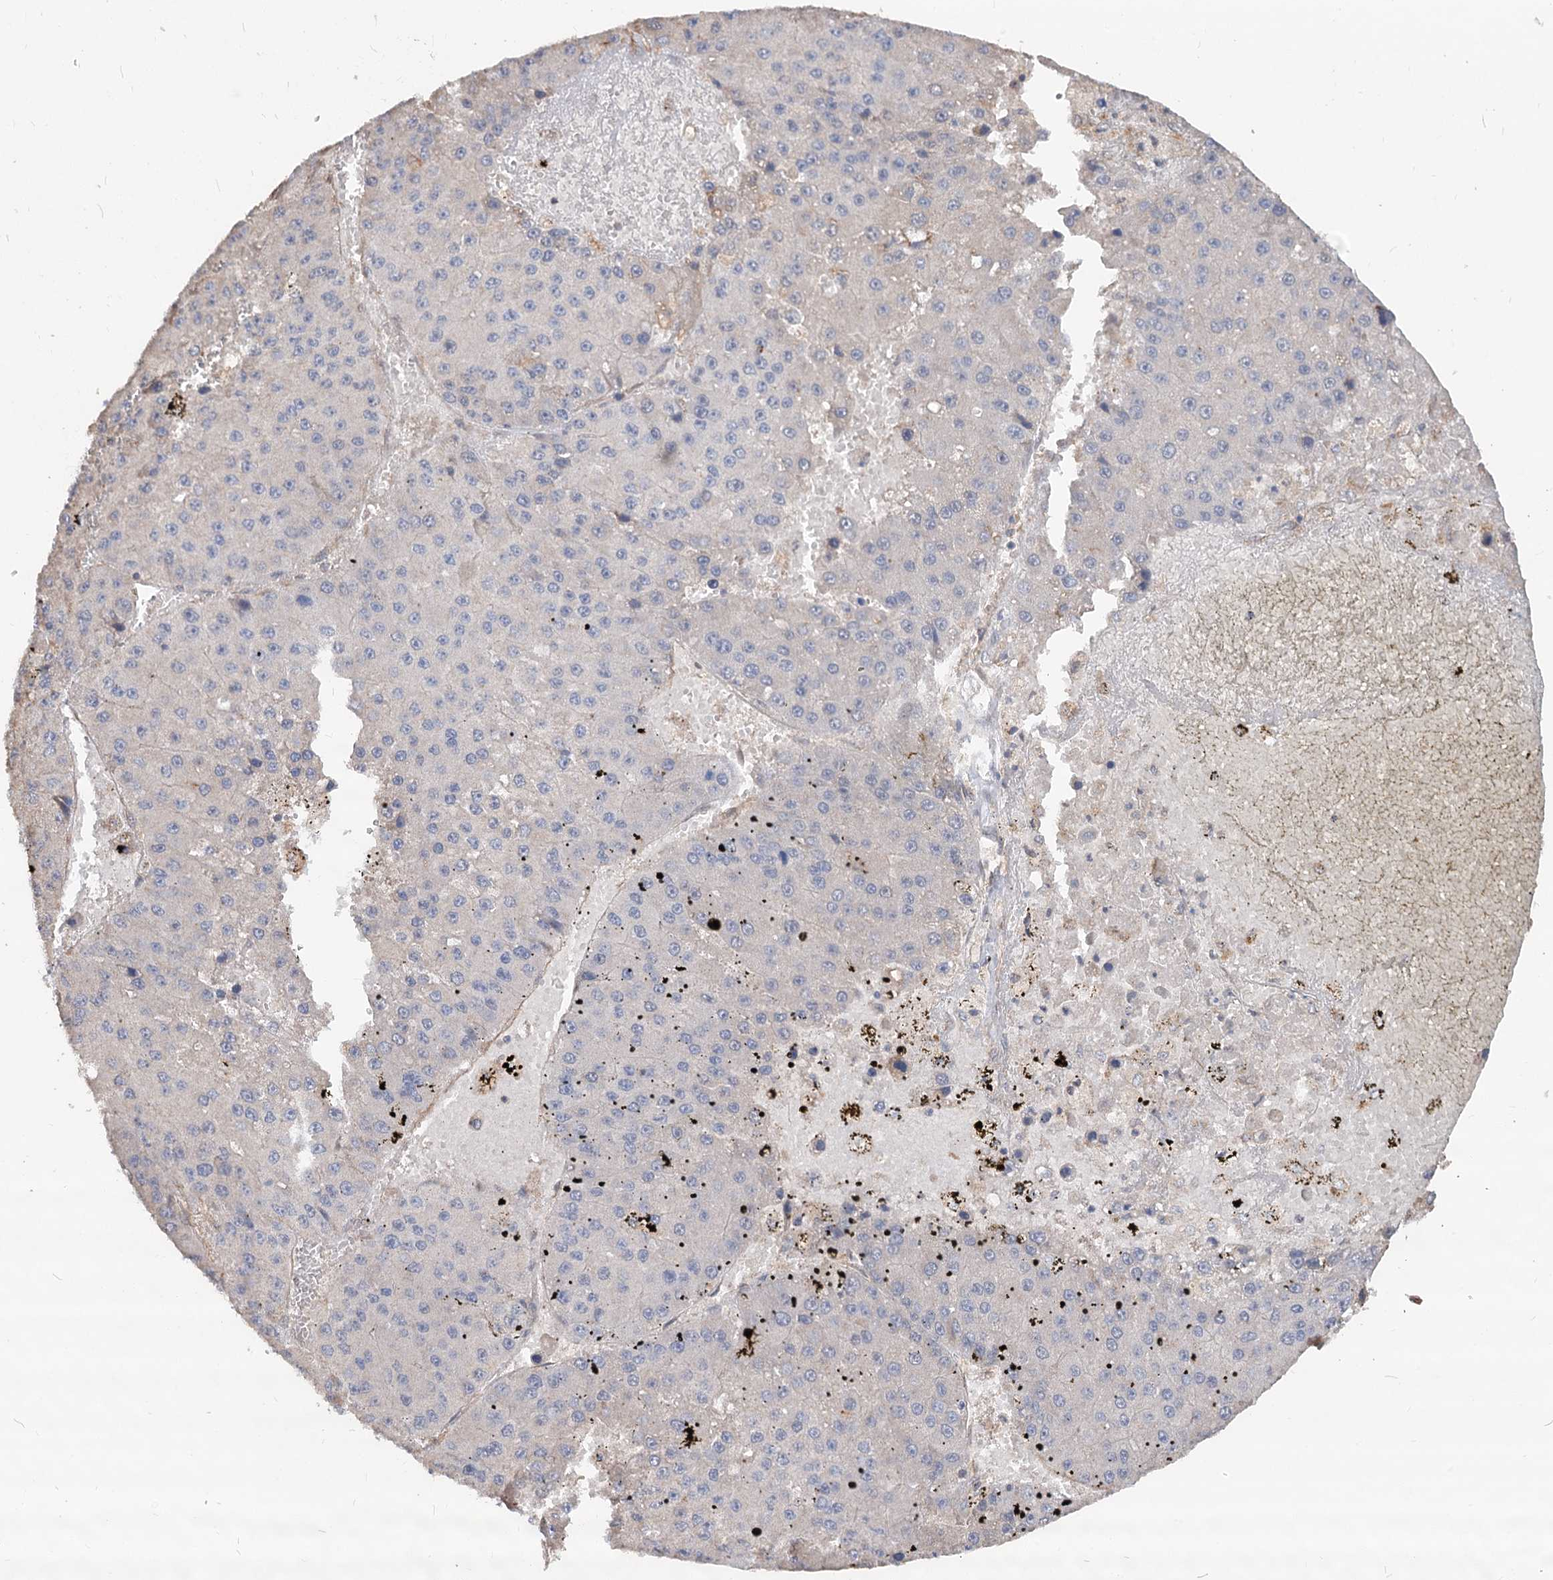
{"staining": {"intensity": "negative", "quantity": "none", "location": "none"}, "tissue": "liver cancer", "cell_type": "Tumor cells", "image_type": "cancer", "snomed": [{"axis": "morphology", "description": "Carcinoma, Hepatocellular, NOS"}, {"axis": "topography", "description": "Liver"}], "caption": "IHC photomicrograph of hepatocellular carcinoma (liver) stained for a protein (brown), which displays no staining in tumor cells.", "gene": "SPART", "patient": {"sex": "female", "age": 73}}